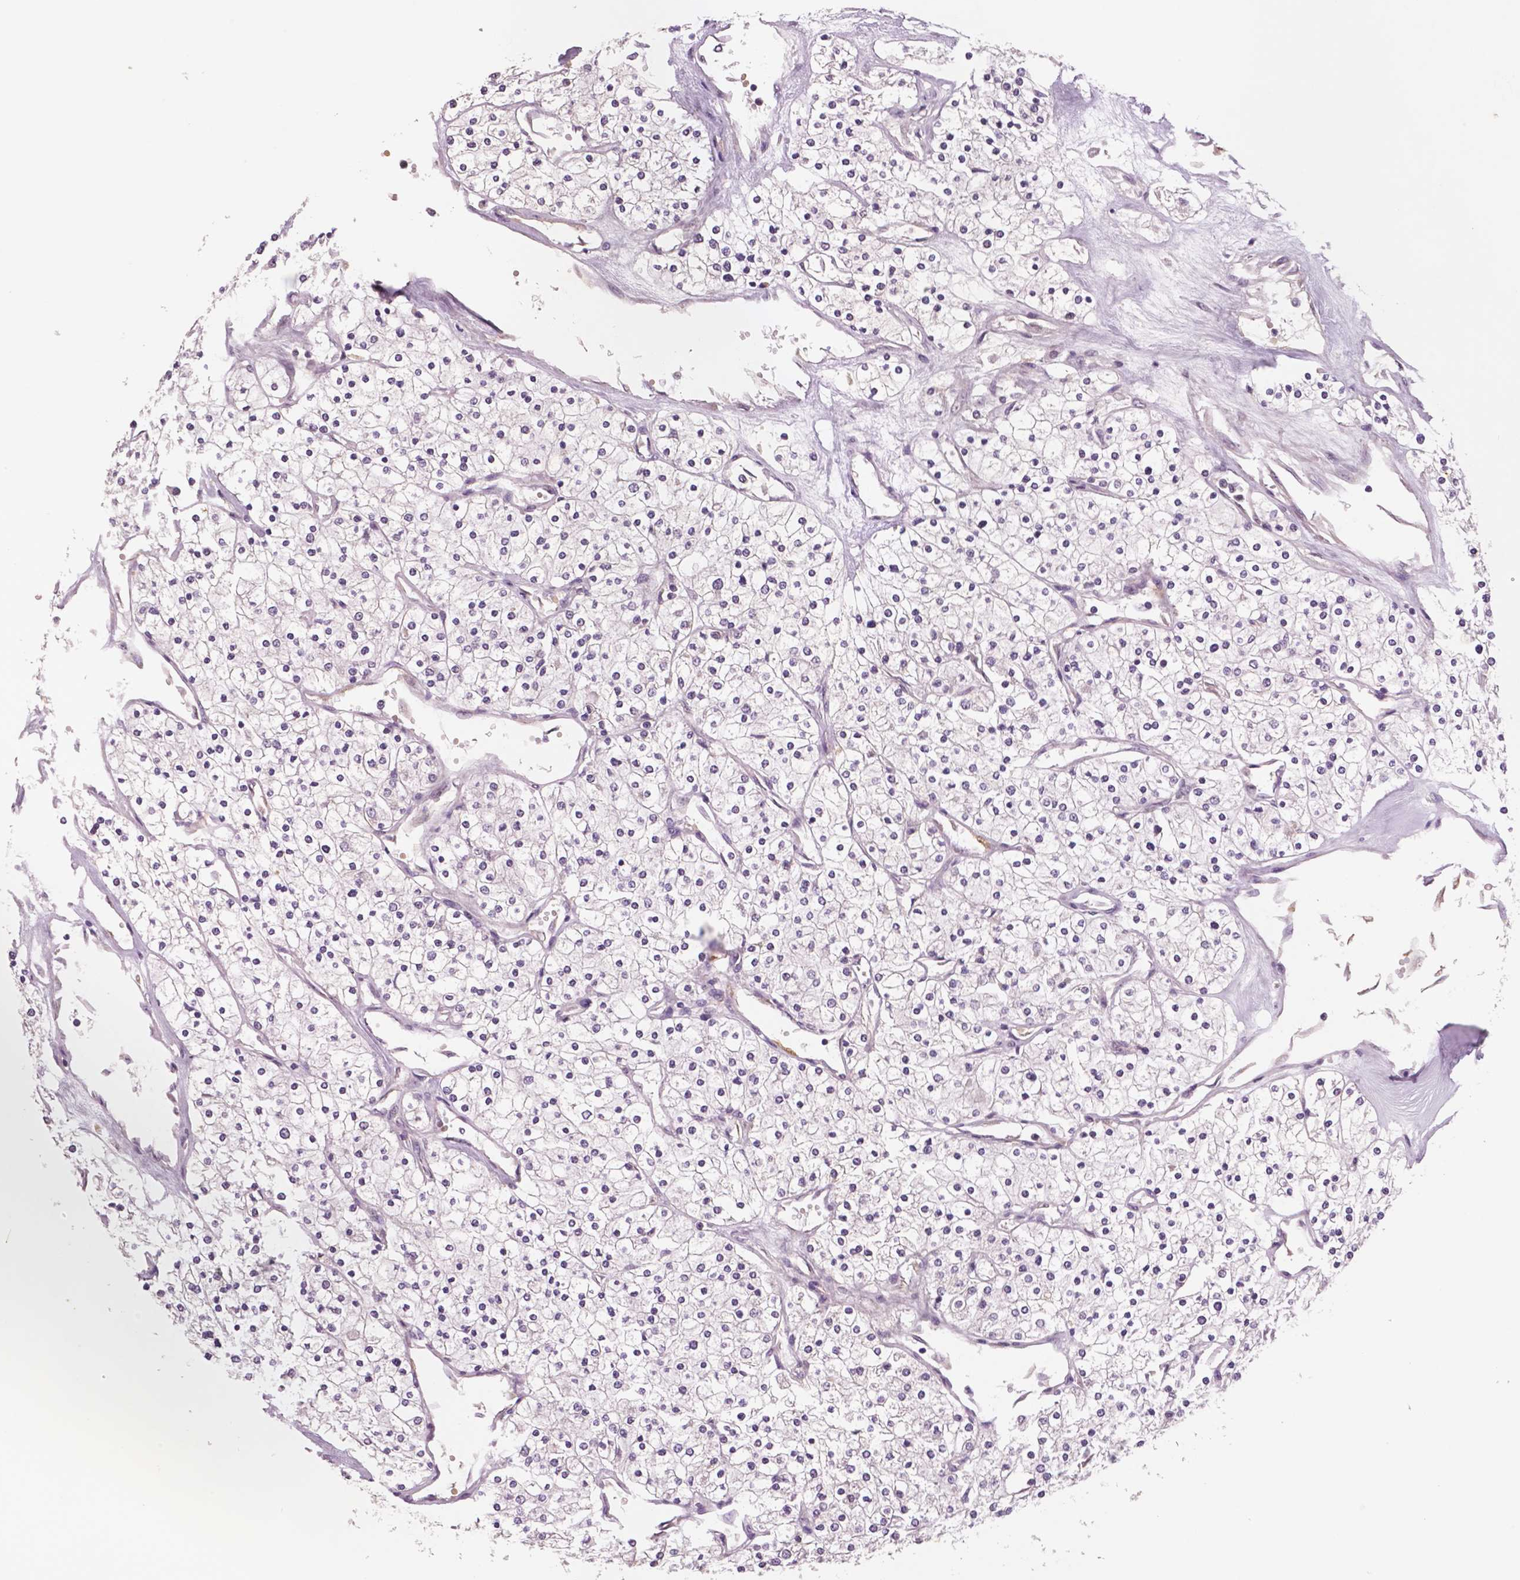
{"staining": {"intensity": "negative", "quantity": "none", "location": "none"}, "tissue": "renal cancer", "cell_type": "Tumor cells", "image_type": "cancer", "snomed": [{"axis": "morphology", "description": "Adenocarcinoma, NOS"}, {"axis": "topography", "description": "Kidney"}], "caption": "This micrograph is of renal cancer (adenocarcinoma) stained with immunohistochemistry to label a protein in brown with the nuclei are counter-stained blue. There is no expression in tumor cells.", "gene": "STAT3", "patient": {"sex": "male", "age": 80}}